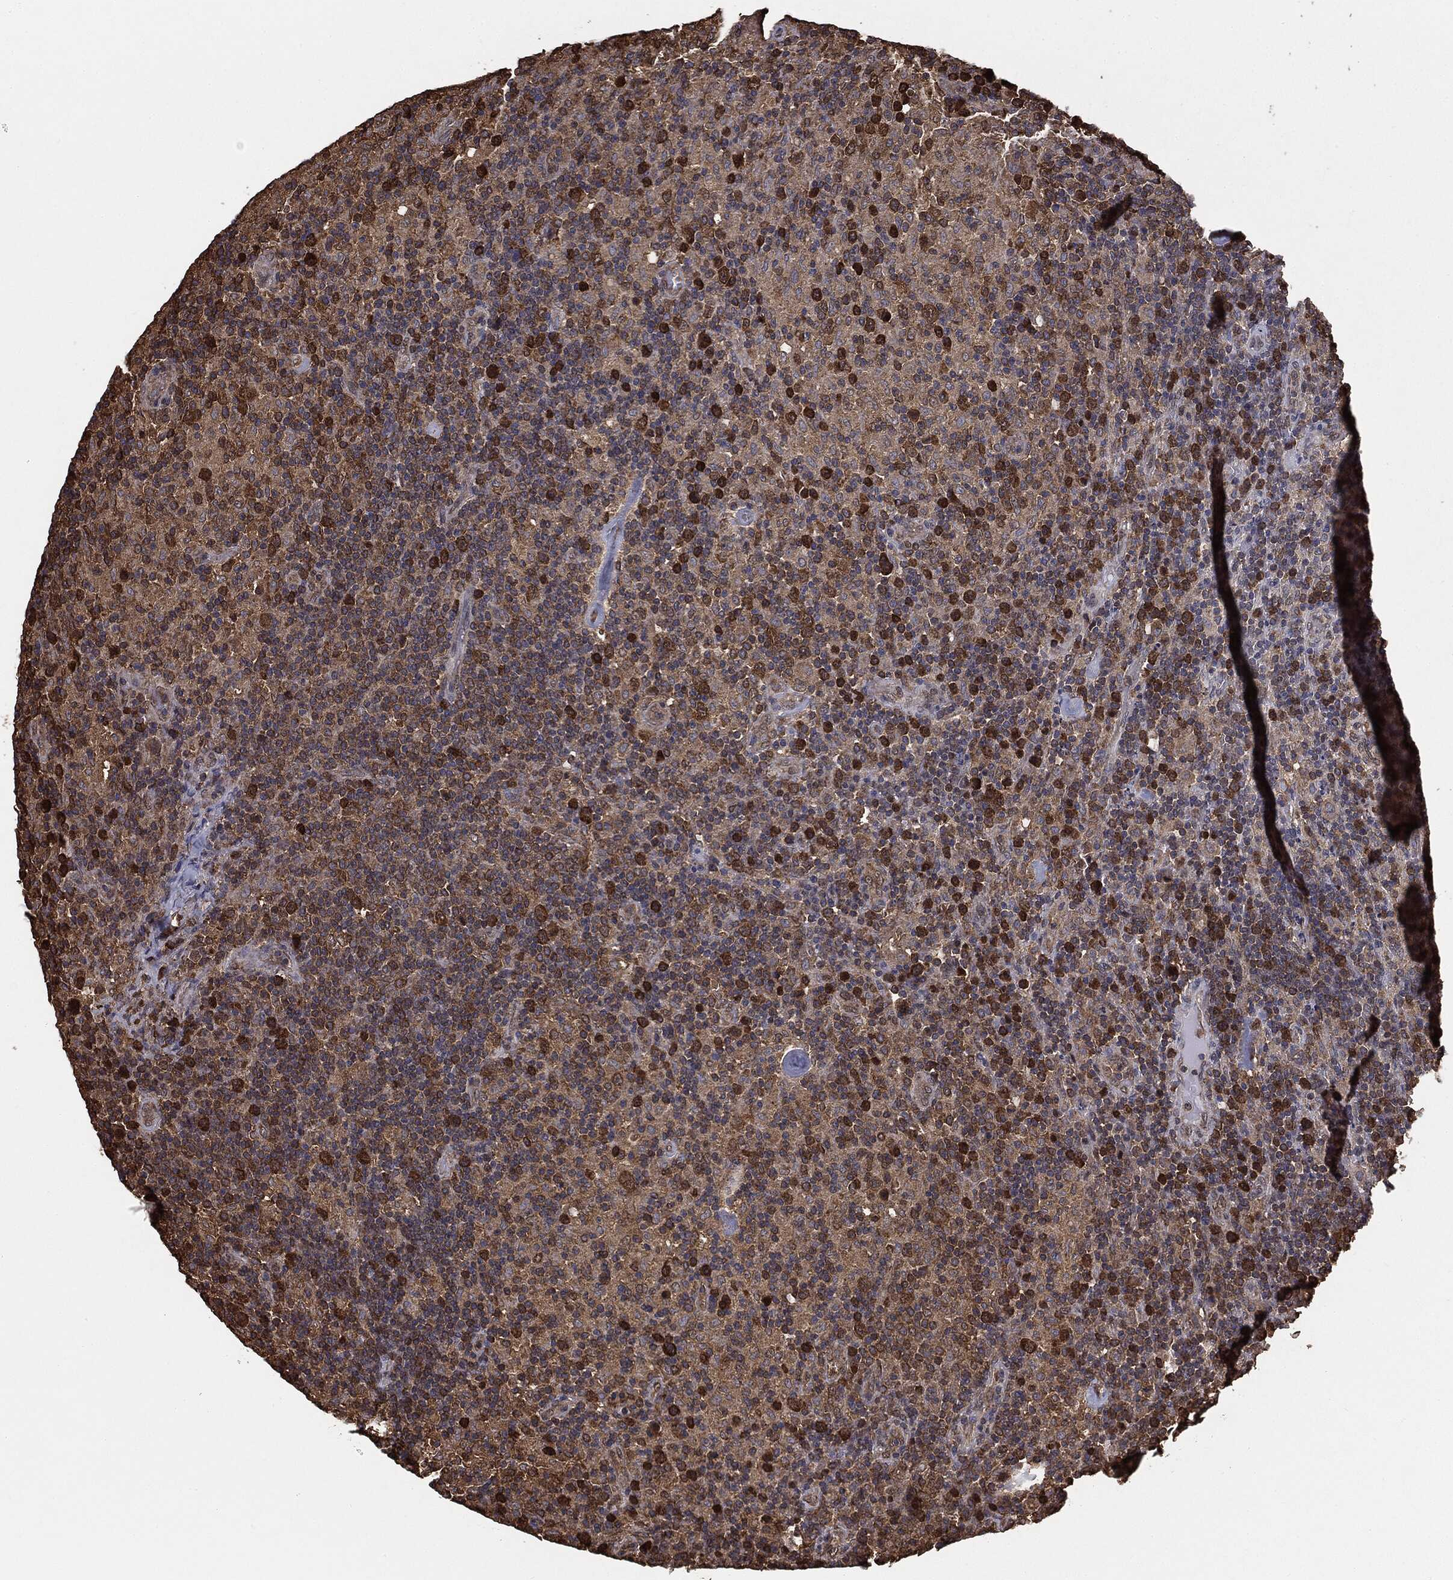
{"staining": {"intensity": "moderate", "quantity": ">75%", "location": "cytoplasmic/membranous"}, "tissue": "lymphoma", "cell_type": "Tumor cells", "image_type": "cancer", "snomed": [{"axis": "morphology", "description": "Hodgkin's disease, NOS"}, {"axis": "topography", "description": "Lymph node"}], "caption": "A medium amount of moderate cytoplasmic/membranous expression is present in about >75% of tumor cells in Hodgkin's disease tissue. (DAB (3,3'-diaminobenzidine) IHC with brightfield microscopy, high magnification).", "gene": "NME1", "patient": {"sex": "male", "age": 70}}